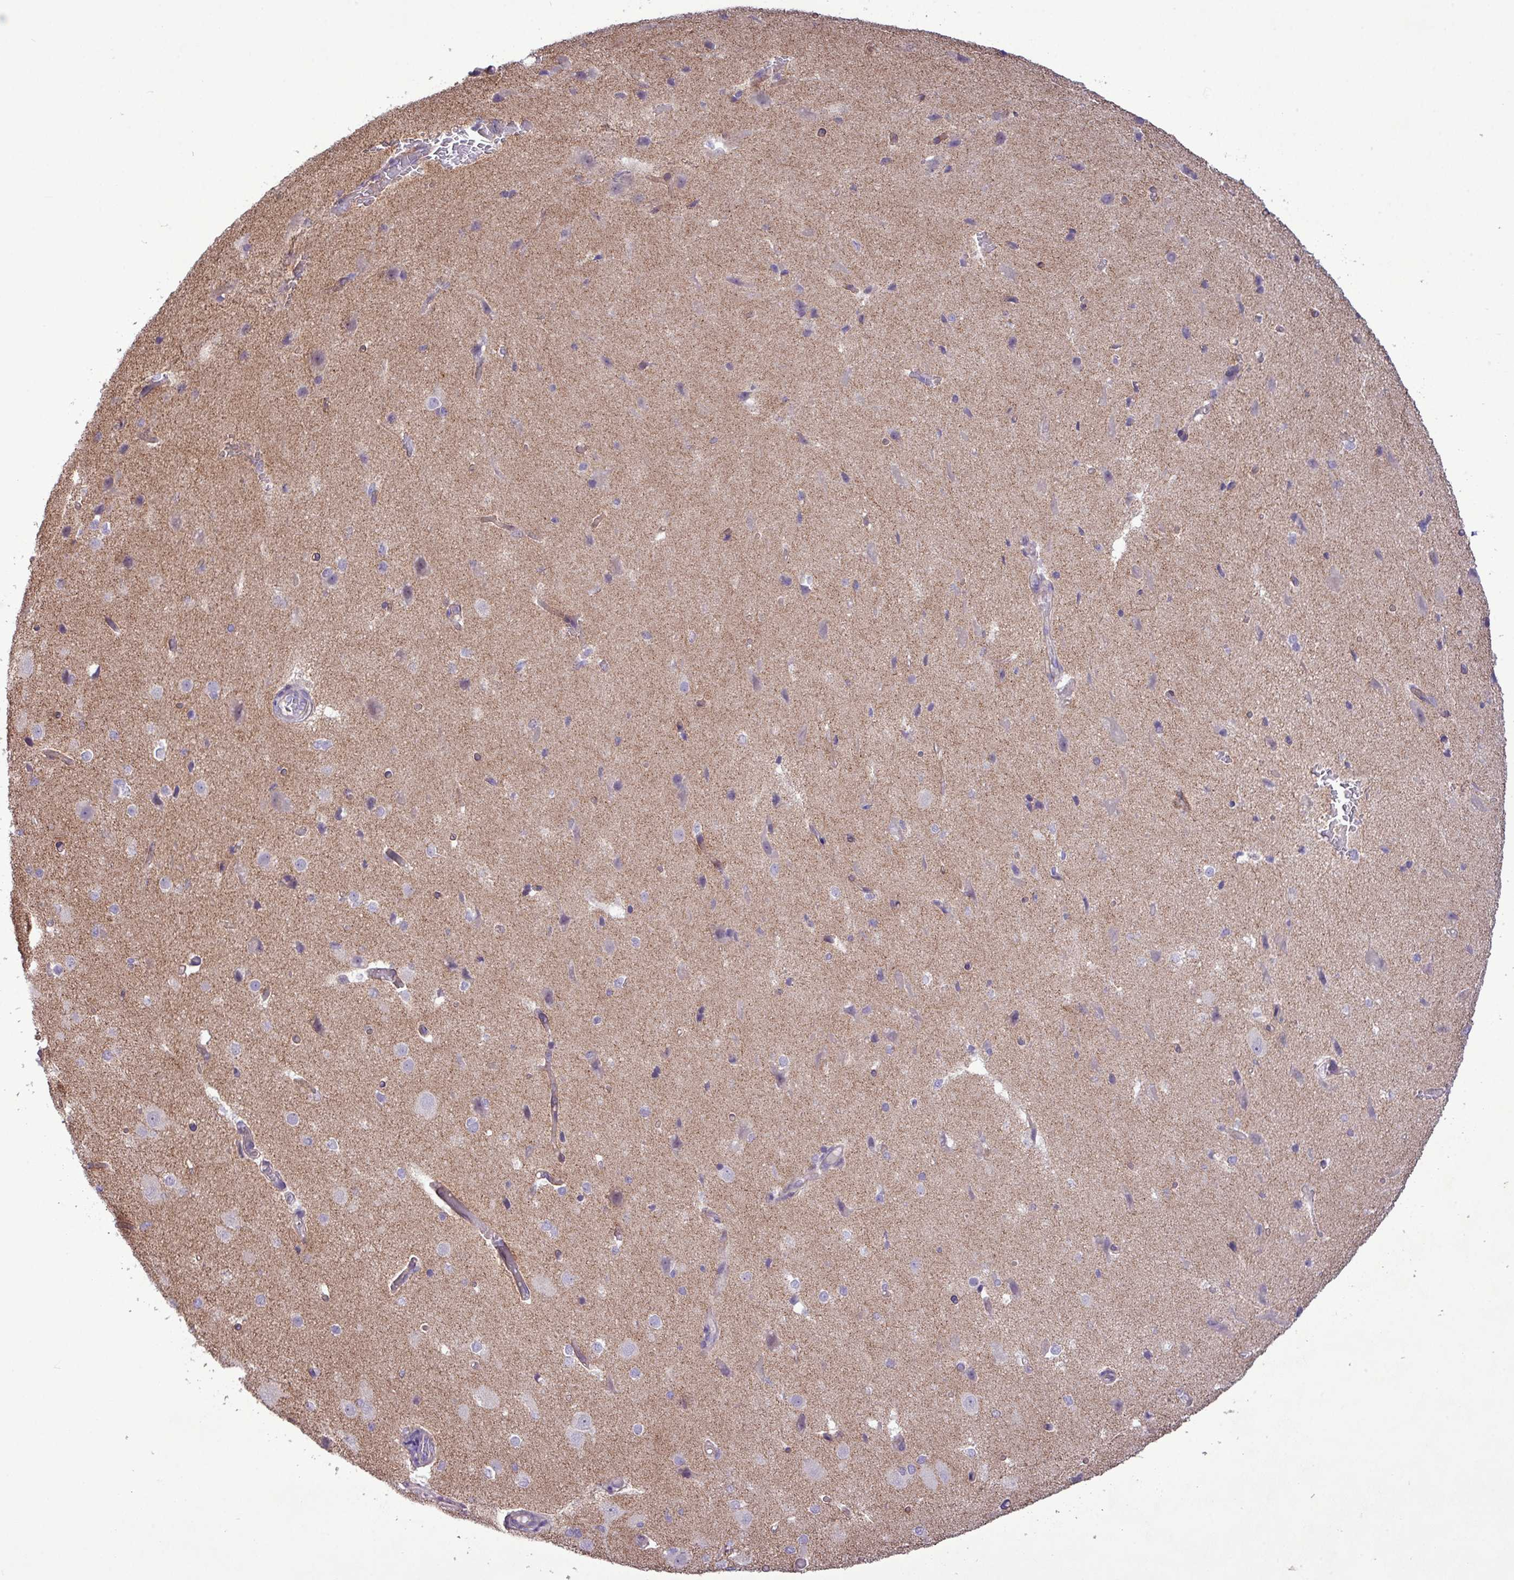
{"staining": {"intensity": "negative", "quantity": "none", "location": "none"}, "tissue": "cerebral cortex", "cell_type": "Endothelial cells", "image_type": "normal", "snomed": [{"axis": "morphology", "description": "Normal tissue, NOS"}, {"axis": "morphology", "description": "Inflammation, NOS"}, {"axis": "topography", "description": "Cerebral cortex"}], "caption": "This photomicrograph is of unremarkable cerebral cortex stained with immunohistochemistry to label a protein in brown with the nuclei are counter-stained blue. There is no positivity in endothelial cells.", "gene": "CD248", "patient": {"sex": "male", "age": 6}}